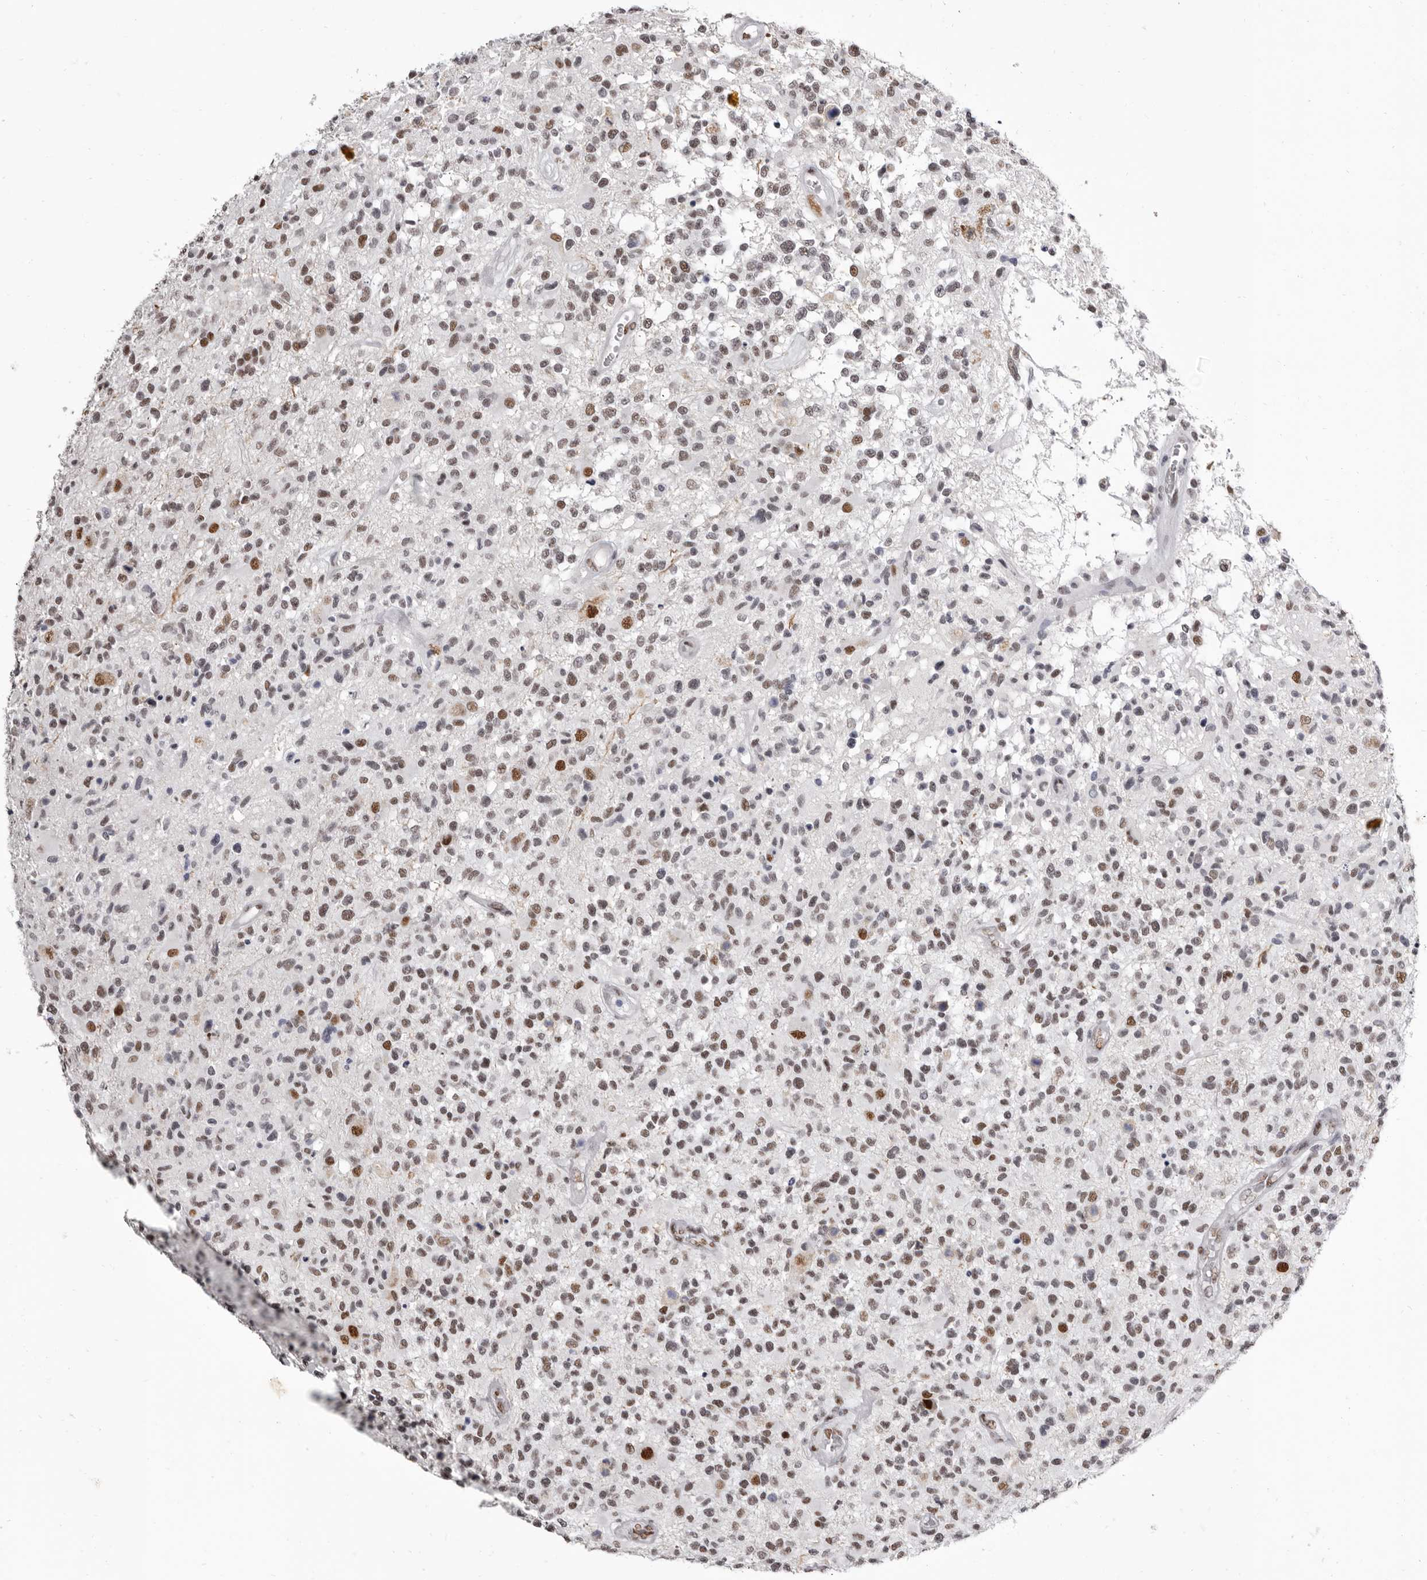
{"staining": {"intensity": "moderate", "quantity": "<25%", "location": "nuclear"}, "tissue": "glioma", "cell_type": "Tumor cells", "image_type": "cancer", "snomed": [{"axis": "morphology", "description": "Glioma, malignant, High grade"}, {"axis": "morphology", "description": "Glioblastoma, NOS"}, {"axis": "topography", "description": "Brain"}], "caption": "Immunohistochemical staining of human glioma exhibits moderate nuclear protein staining in about <25% of tumor cells.", "gene": "ZNF326", "patient": {"sex": "male", "age": 60}}